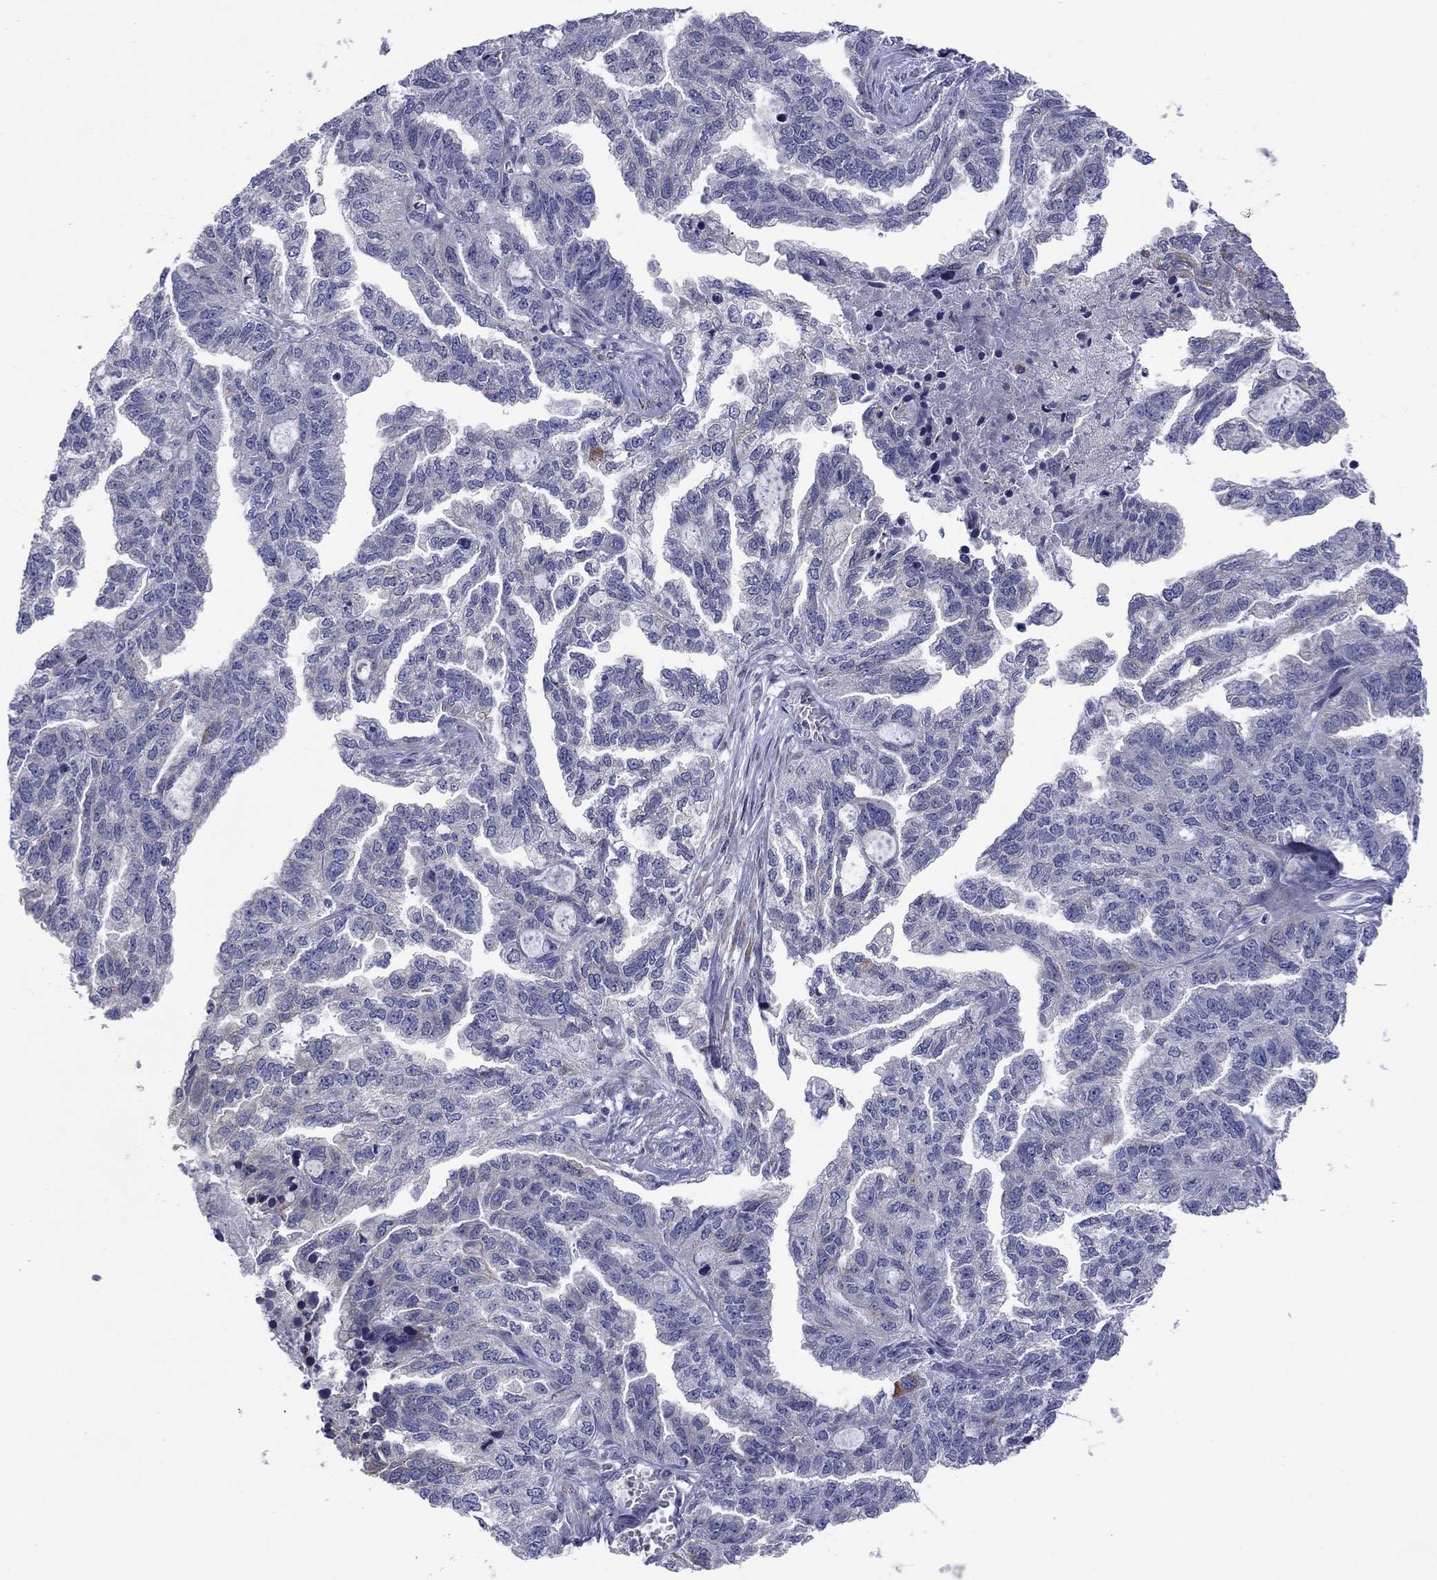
{"staining": {"intensity": "negative", "quantity": "none", "location": "none"}, "tissue": "ovarian cancer", "cell_type": "Tumor cells", "image_type": "cancer", "snomed": [{"axis": "morphology", "description": "Cystadenocarcinoma, serous, NOS"}, {"axis": "topography", "description": "Ovary"}], "caption": "An IHC histopathology image of ovarian serous cystadenocarcinoma is shown. There is no staining in tumor cells of ovarian serous cystadenocarcinoma.", "gene": "TMPRSS11A", "patient": {"sex": "female", "age": 51}}